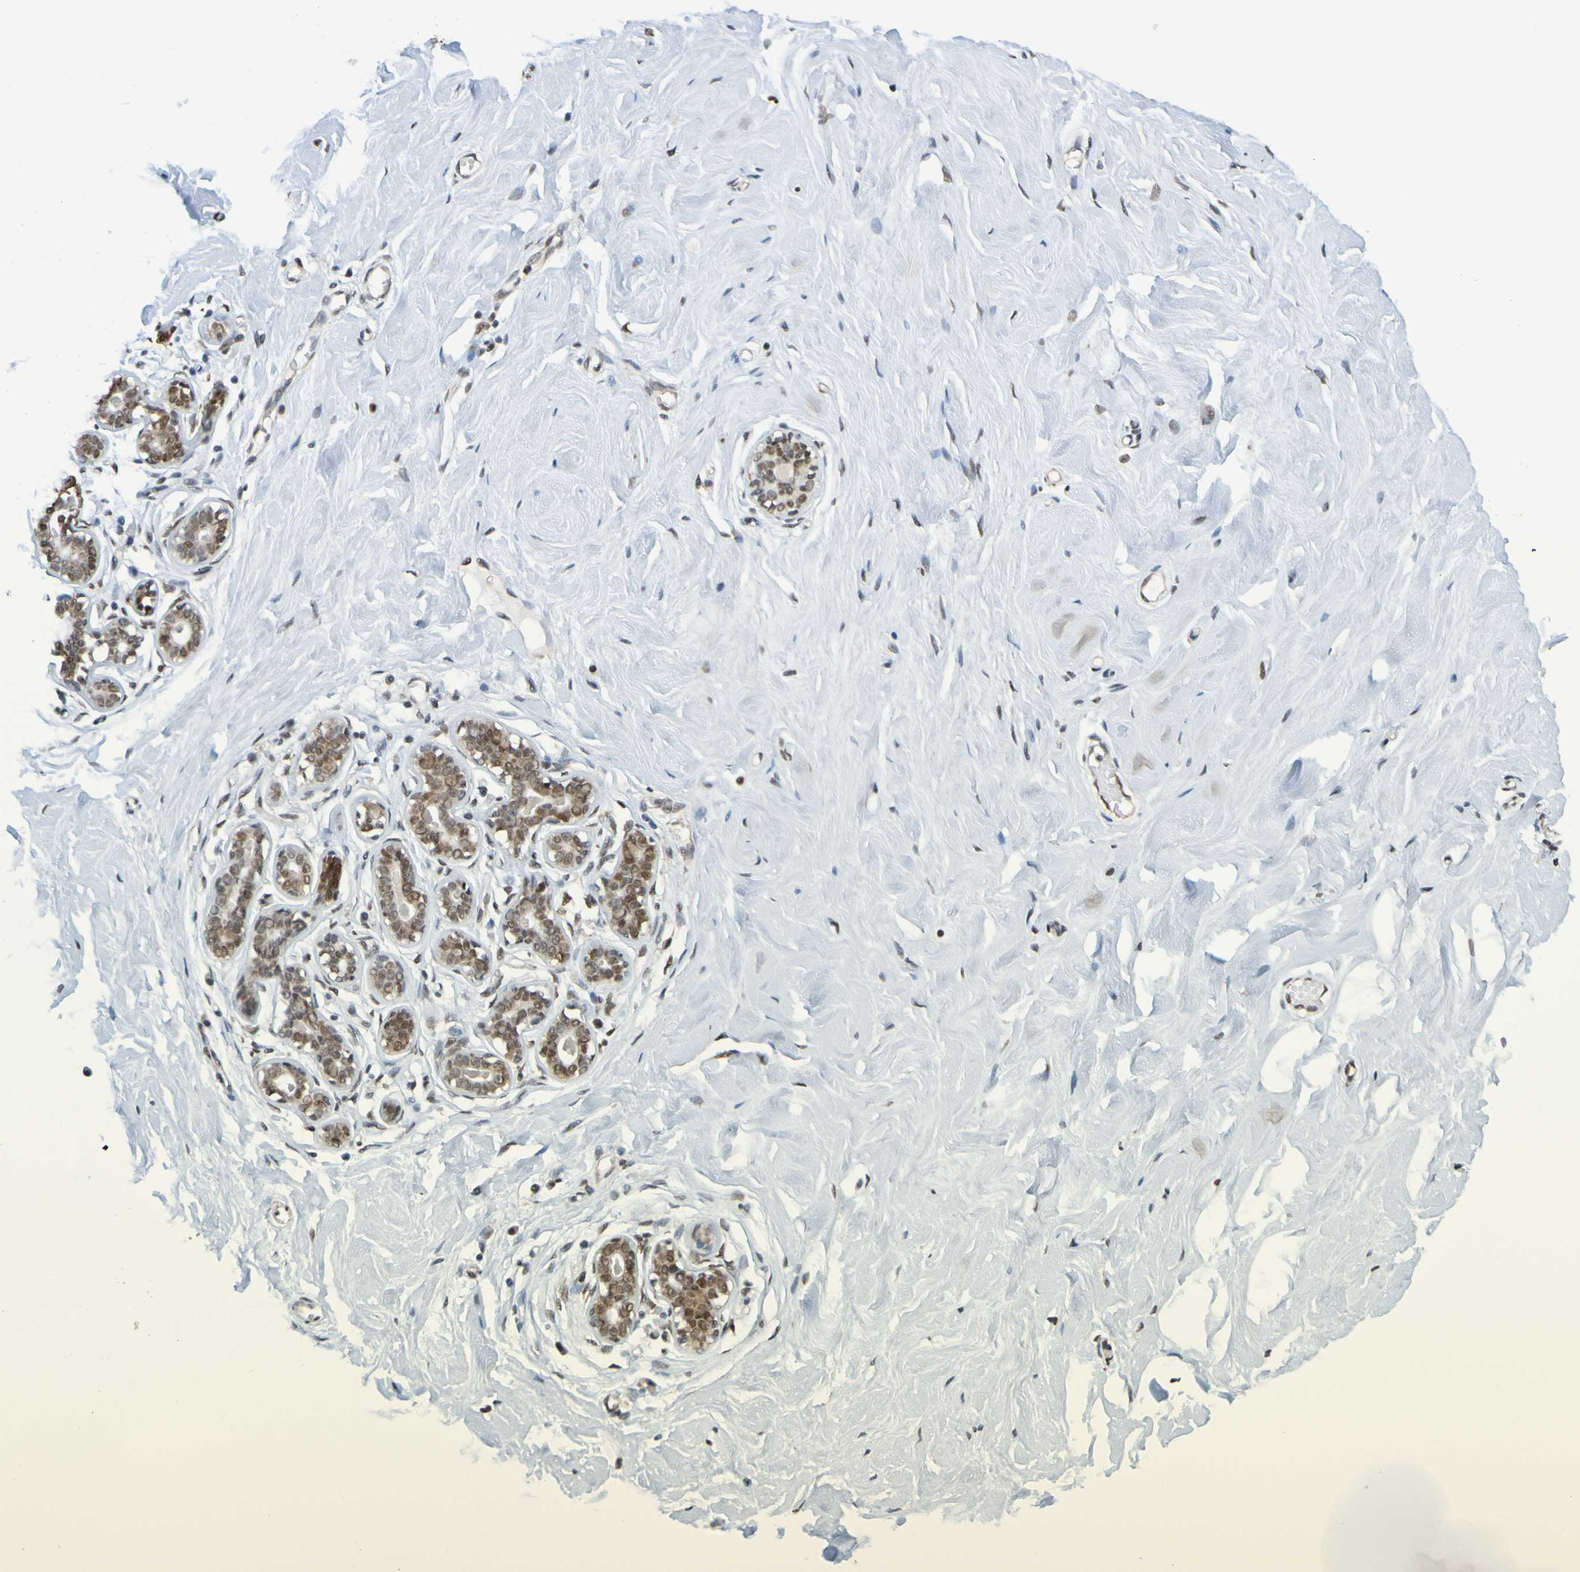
{"staining": {"intensity": "negative", "quantity": "none", "location": "none"}, "tissue": "breast", "cell_type": "Adipocytes", "image_type": "normal", "snomed": [{"axis": "morphology", "description": "Normal tissue, NOS"}, {"axis": "topography", "description": "Breast"}], "caption": "Adipocytes show no significant protein staining in unremarkable breast.", "gene": "HDAC2", "patient": {"sex": "female", "age": 23}}